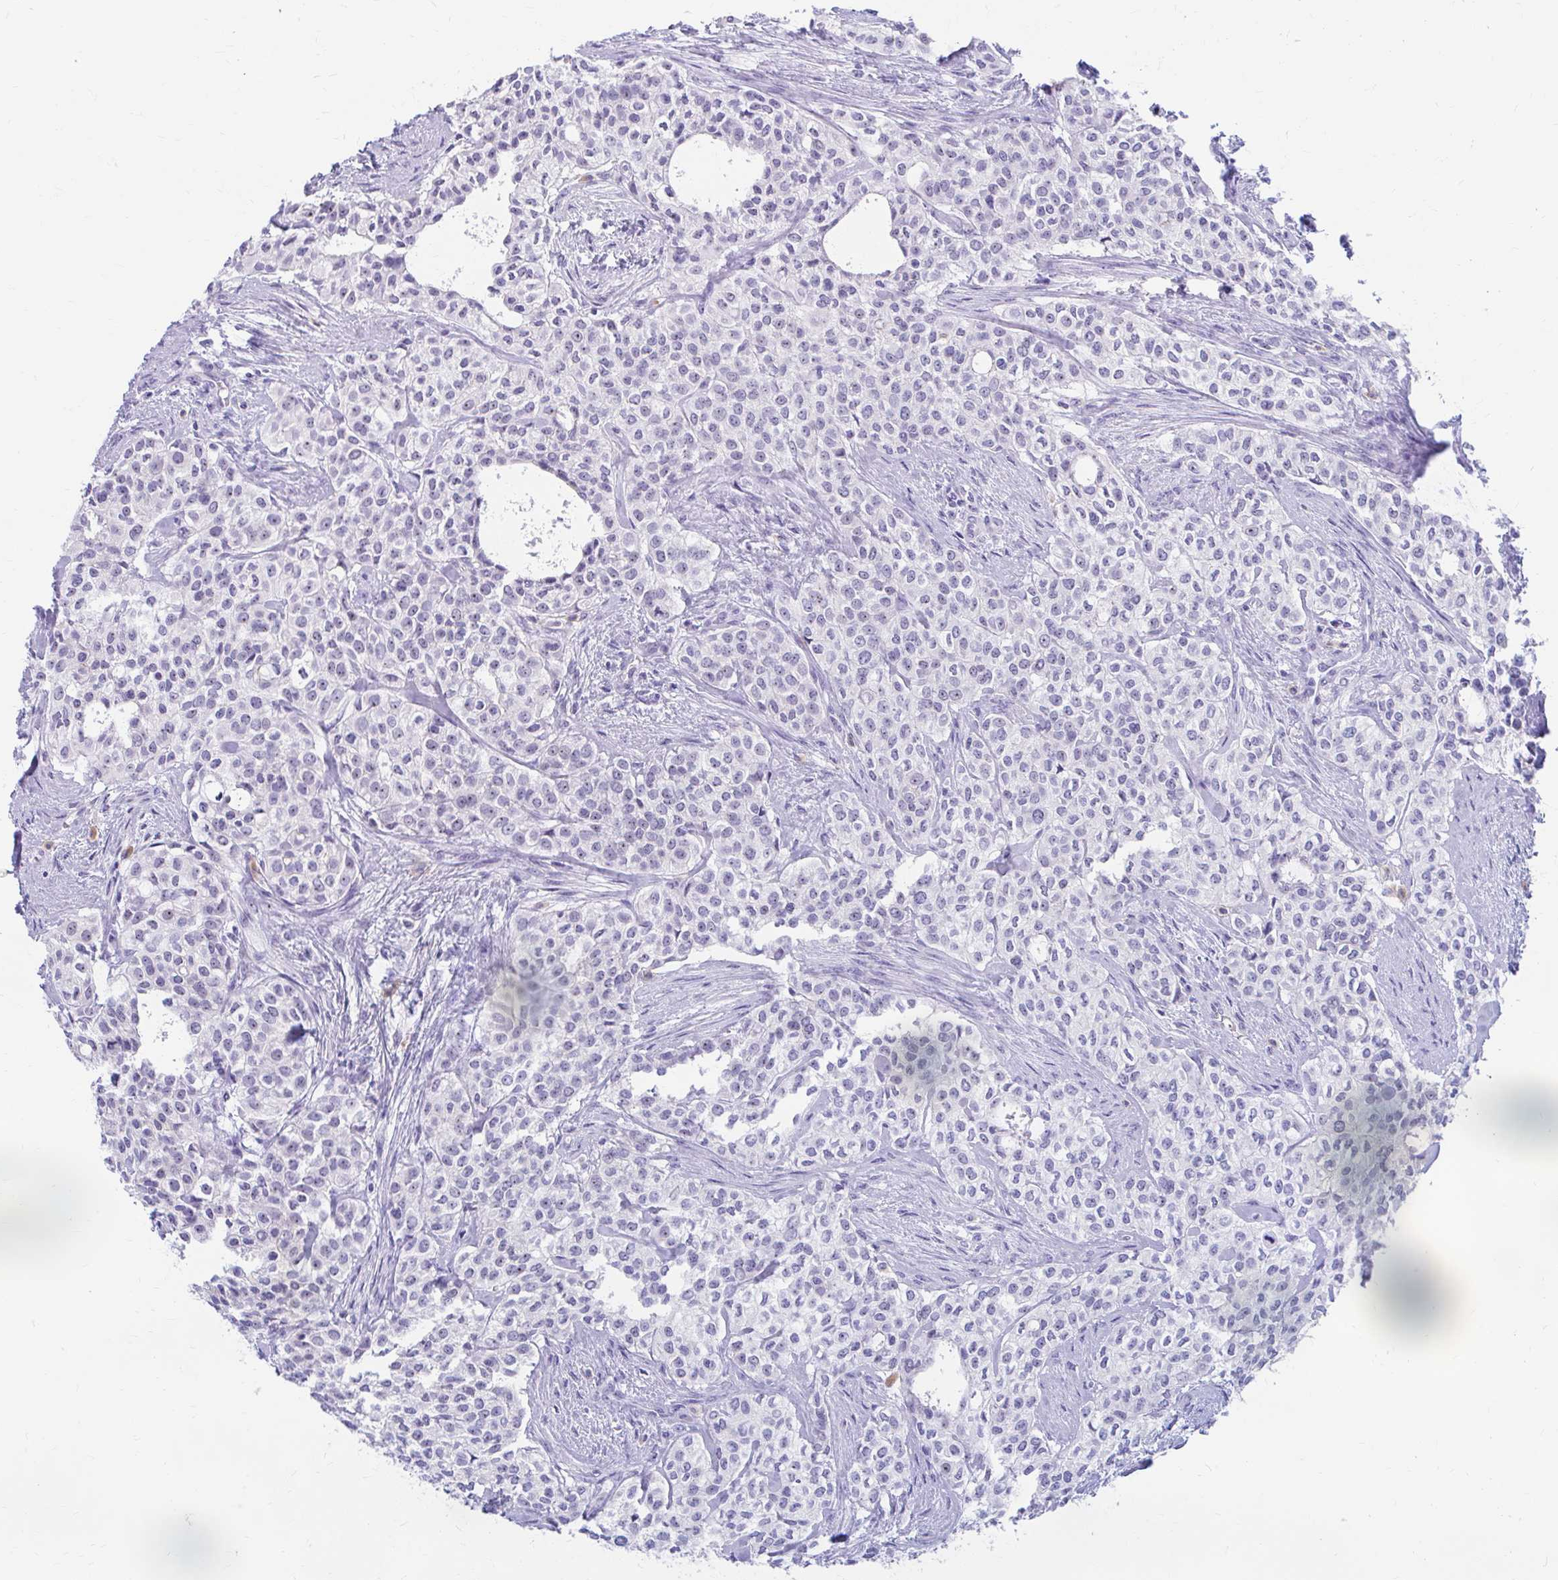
{"staining": {"intensity": "weak", "quantity": "<25%", "location": "nuclear"}, "tissue": "head and neck cancer", "cell_type": "Tumor cells", "image_type": "cancer", "snomed": [{"axis": "morphology", "description": "Adenocarcinoma, NOS"}, {"axis": "topography", "description": "Head-Neck"}], "caption": "Immunohistochemistry (IHC) micrograph of neoplastic tissue: head and neck cancer stained with DAB (3,3'-diaminobenzidine) displays no significant protein staining in tumor cells.", "gene": "FTSJ3", "patient": {"sex": "male", "age": 81}}